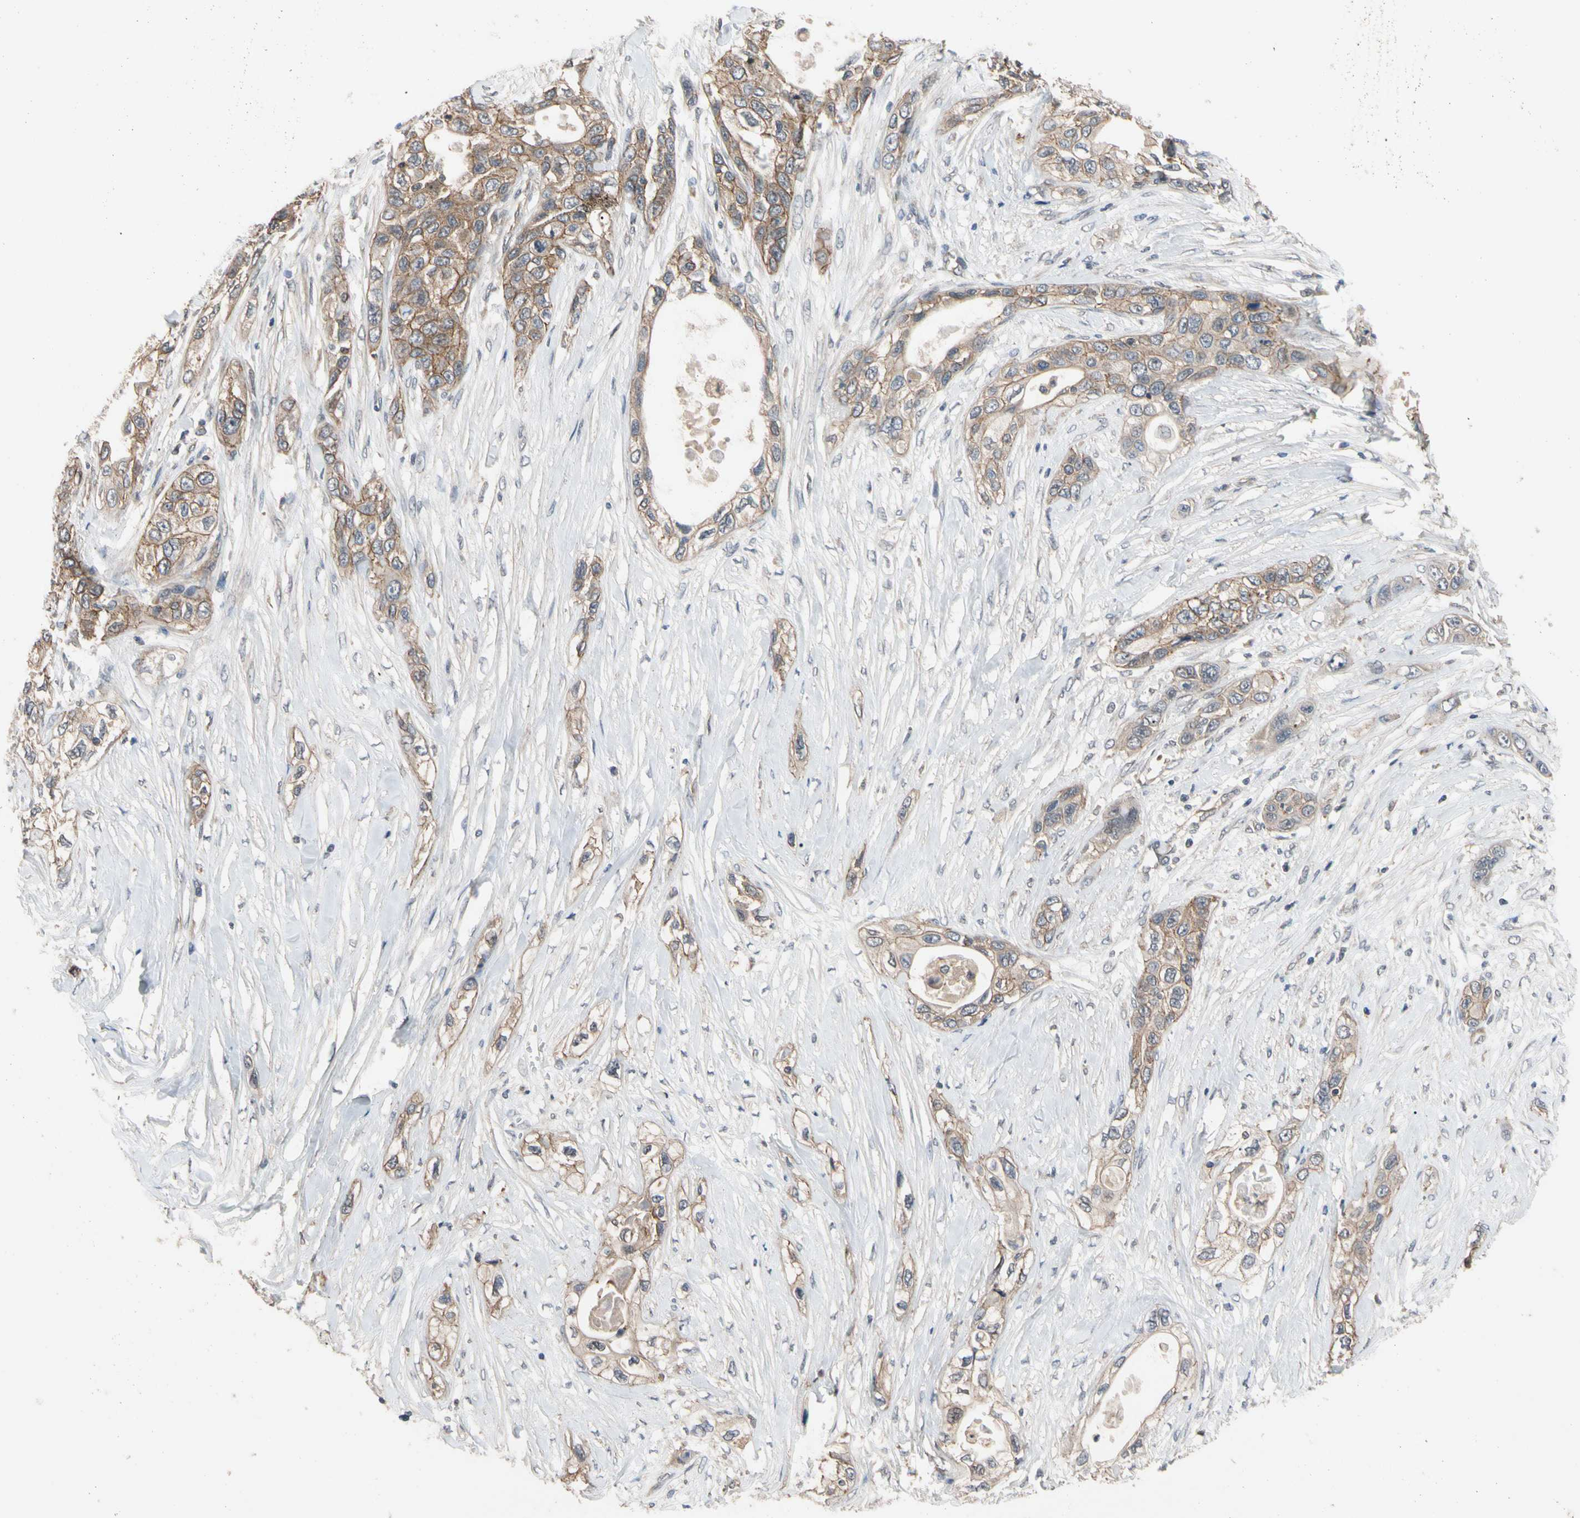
{"staining": {"intensity": "moderate", "quantity": ">75%", "location": "cytoplasmic/membranous"}, "tissue": "pancreatic cancer", "cell_type": "Tumor cells", "image_type": "cancer", "snomed": [{"axis": "morphology", "description": "Adenocarcinoma, NOS"}, {"axis": "topography", "description": "Pancreas"}], "caption": "Tumor cells demonstrate medium levels of moderate cytoplasmic/membranous expression in approximately >75% of cells in human adenocarcinoma (pancreatic). The staining is performed using DAB brown chromogen to label protein expression. The nuclei are counter-stained blue using hematoxylin.", "gene": "DPP8", "patient": {"sex": "female", "age": 70}}